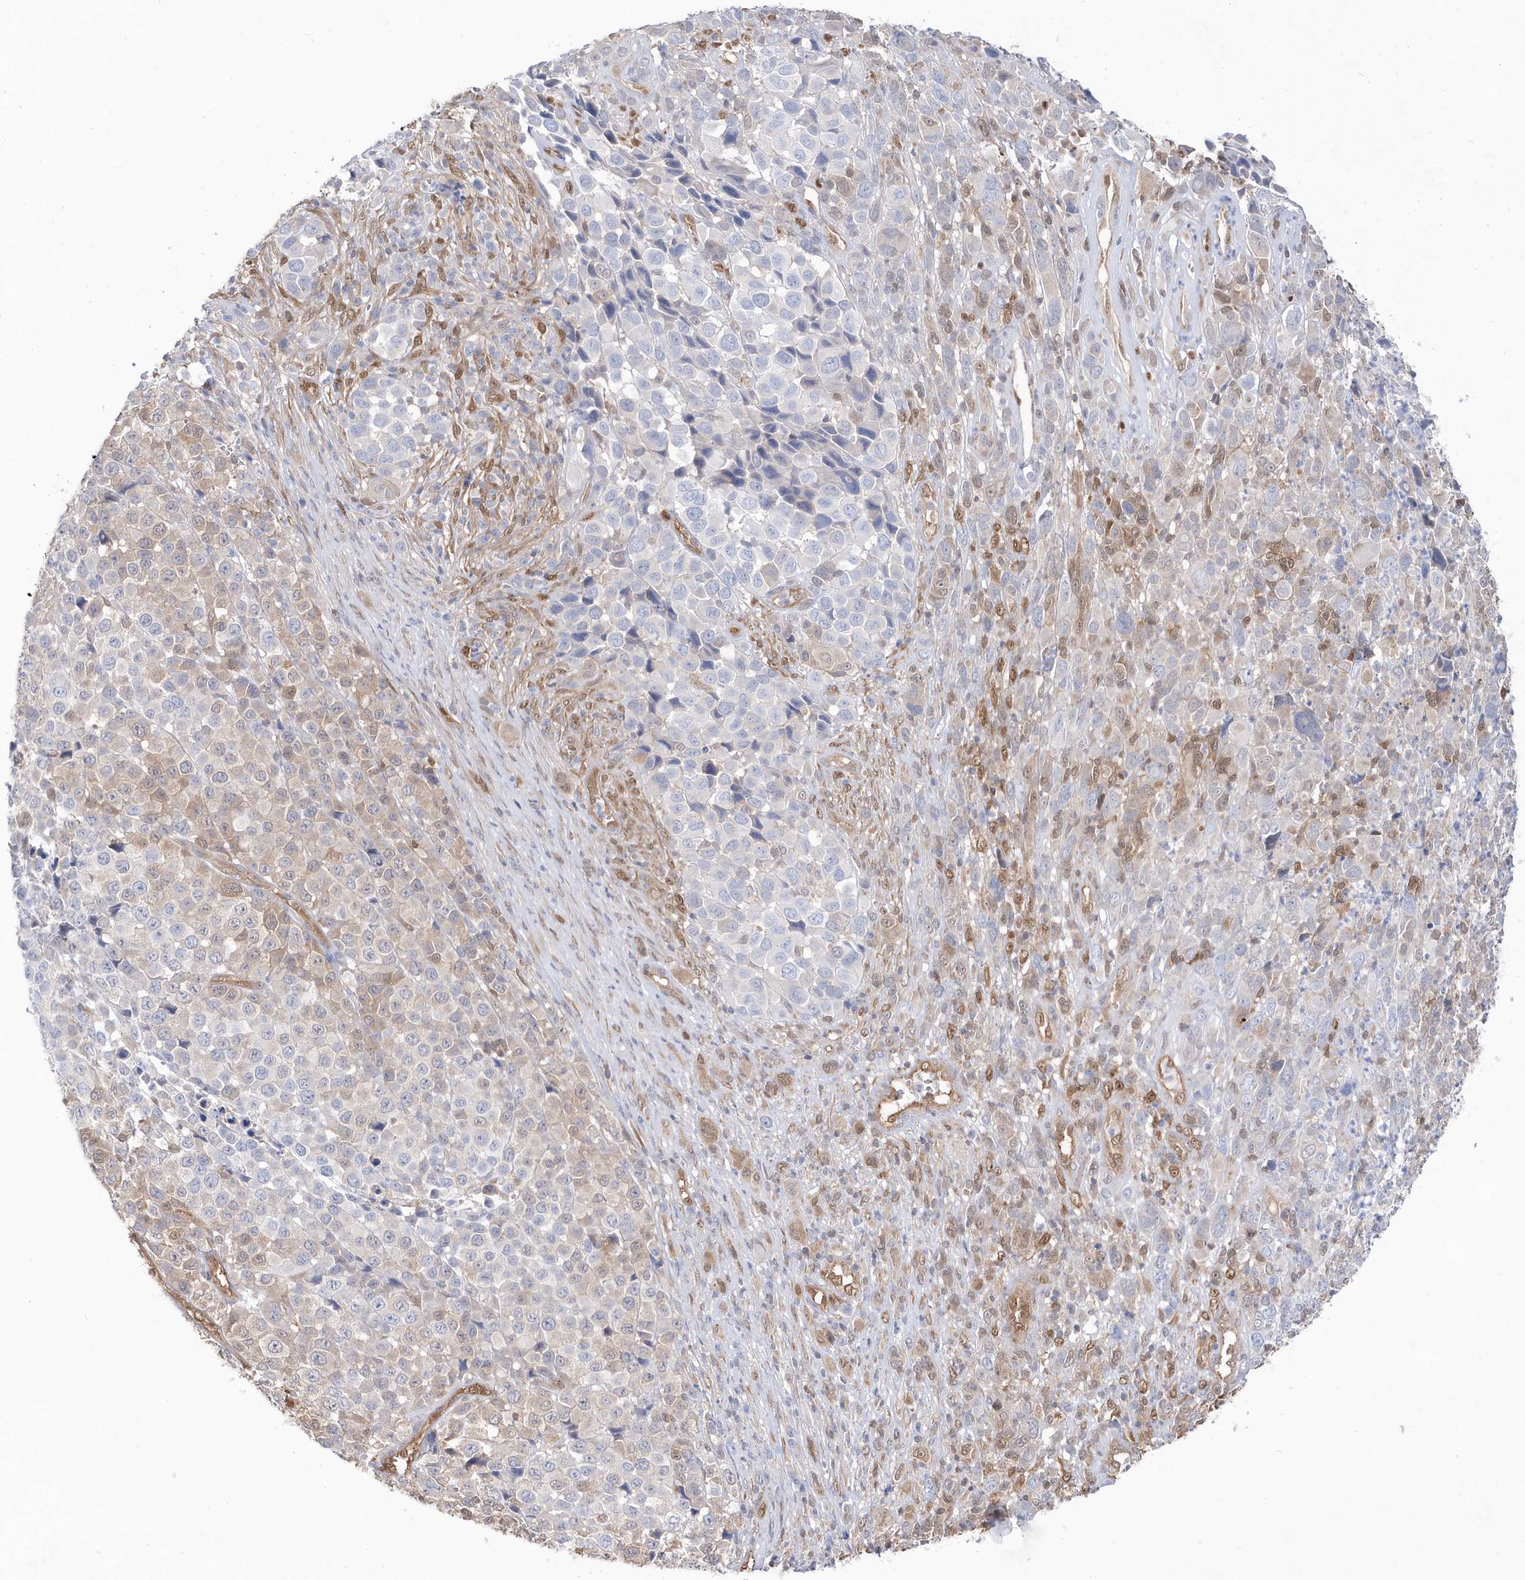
{"staining": {"intensity": "weak", "quantity": "25%-75%", "location": "cytoplasmic/membranous"}, "tissue": "melanoma", "cell_type": "Tumor cells", "image_type": "cancer", "snomed": [{"axis": "morphology", "description": "Malignant melanoma, NOS"}, {"axis": "topography", "description": "Skin of trunk"}], "caption": "This image shows melanoma stained with immunohistochemistry (IHC) to label a protein in brown. The cytoplasmic/membranous of tumor cells show weak positivity for the protein. Nuclei are counter-stained blue.", "gene": "BDH2", "patient": {"sex": "male", "age": 71}}